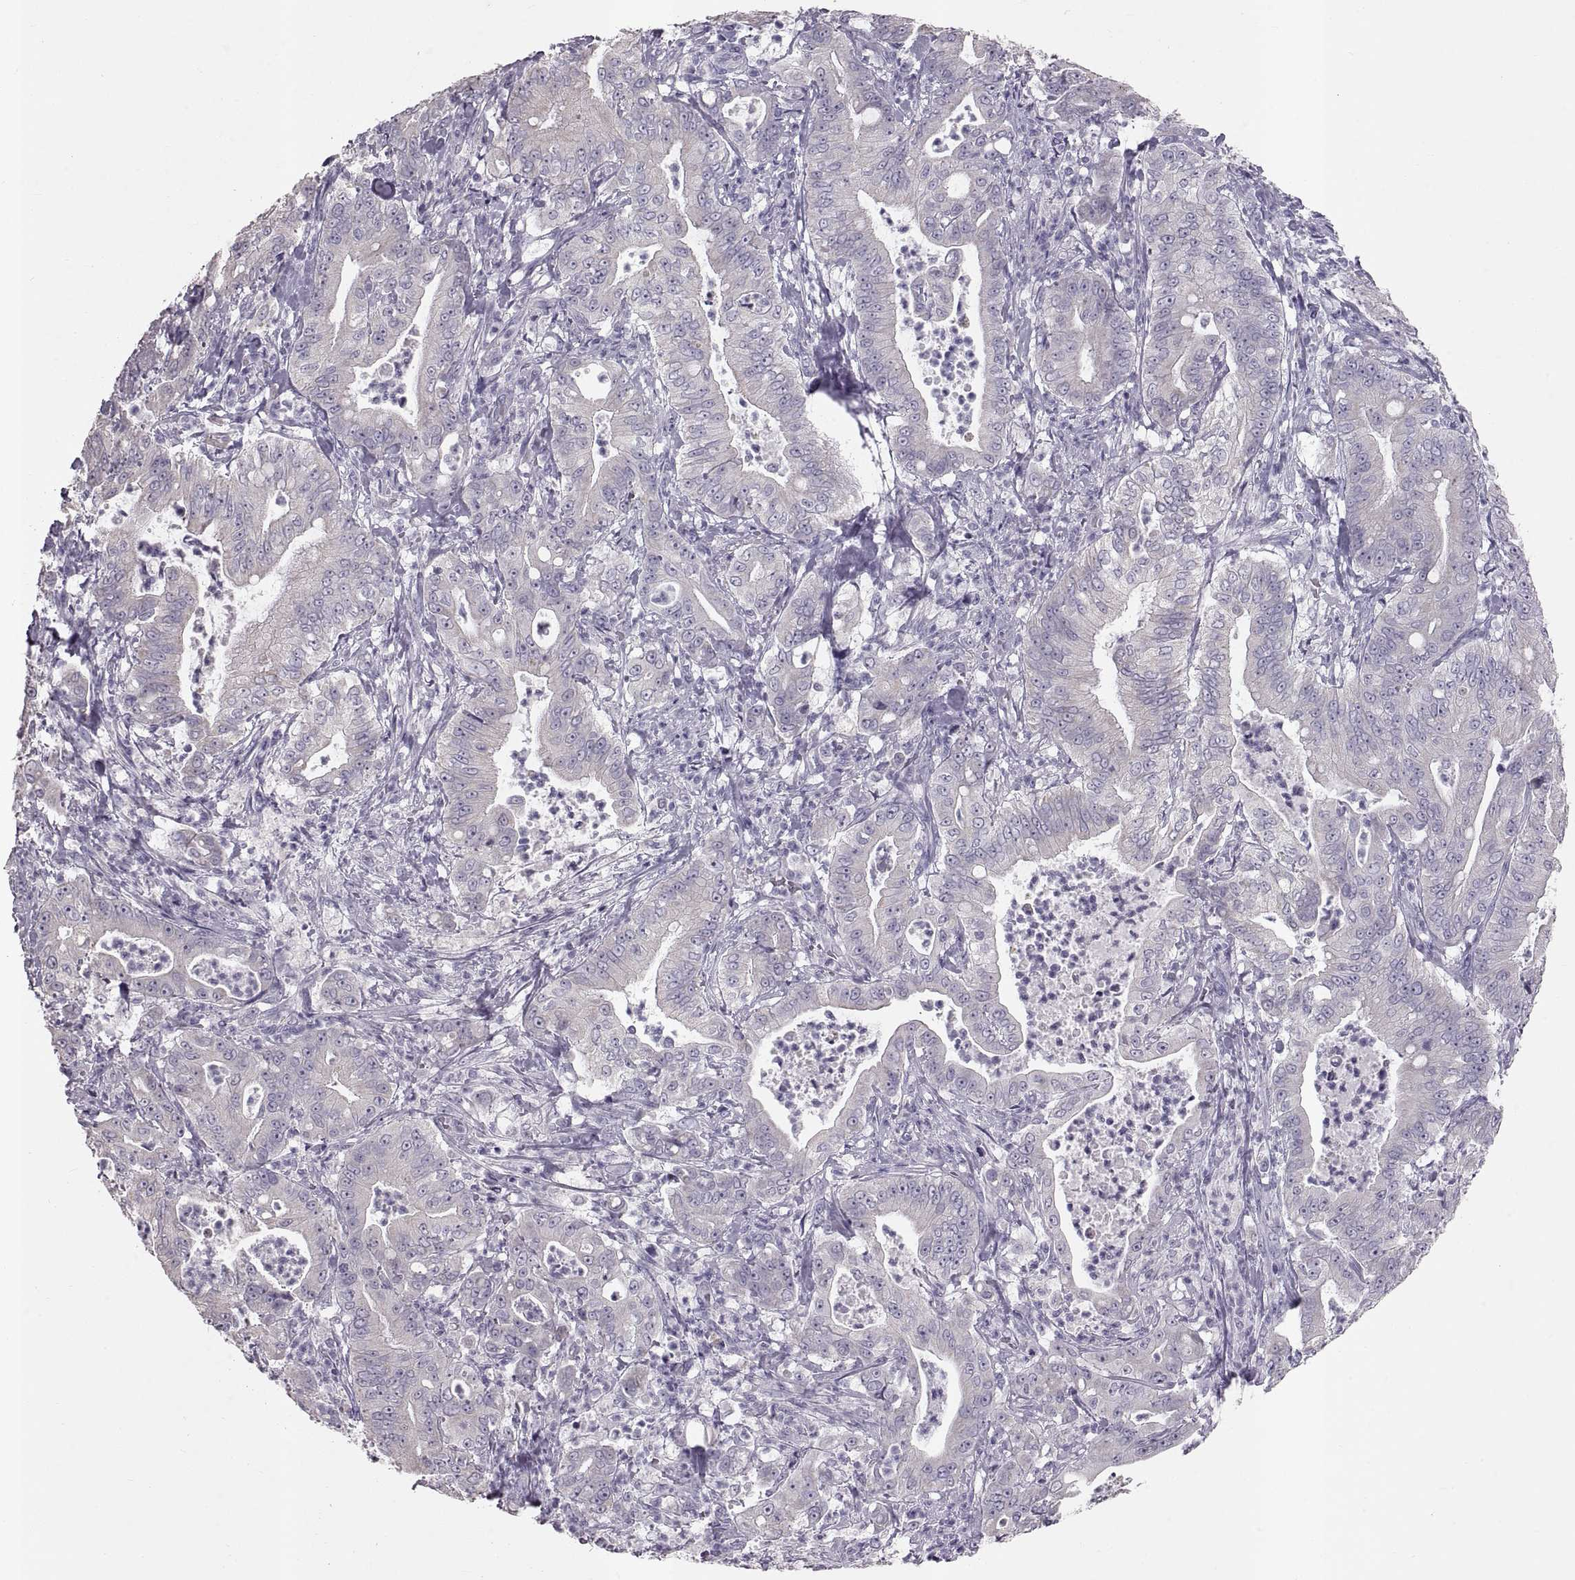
{"staining": {"intensity": "negative", "quantity": "none", "location": "none"}, "tissue": "pancreatic cancer", "cell_type": "Tumor cells", "image_type": "cancer", "snomed": [{"axis": "morphology", "description": "Adenocarcinoma, NOS"}, {"axis": "topography", "description": "Pancreas"}], "caption": "The immunohistochemistry micrograph has no significant expression in tumor cells of adenocarcinoma (pancreatic) tissue.", "gene": "WBP2NL", "patient": {"sex": "male", "age": 71}}